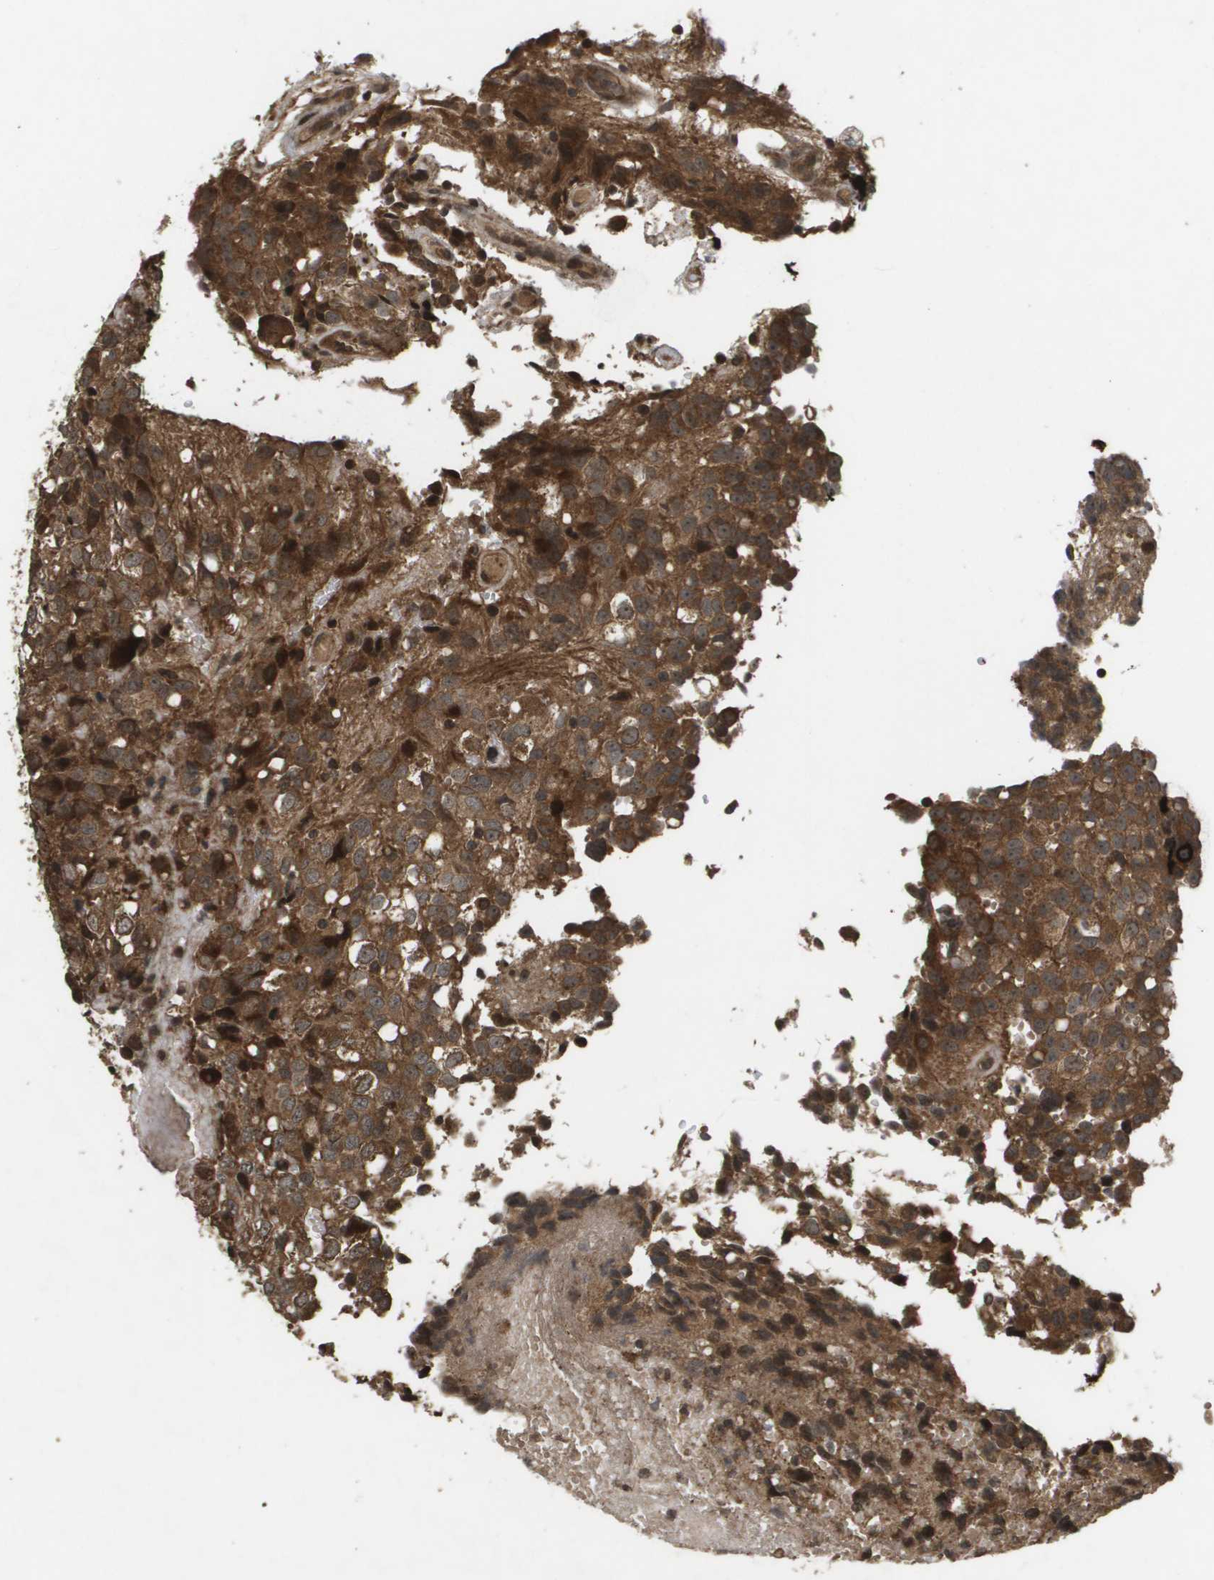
{"staining": {"intensity": "strong", "quantity": ">75%", "location": "cytoplasmic/membranous,nuclear"}, "tissue": "glioma", "cell_type": "Tumor cells", "image_type": "cancer", "snomed": [{"axis": "morphology", "description": "Glioma, malignant, High grade"}, {"axis": "topography", "description": "Brain"}], "caption": "Strong cytoplasmic/membranous and nuclear staining for a protein is appreciated in about >75% of tumor cells of glioma using IHC.", "gene": "KIF11", "patient": {"sex": "male", "age": 32}}